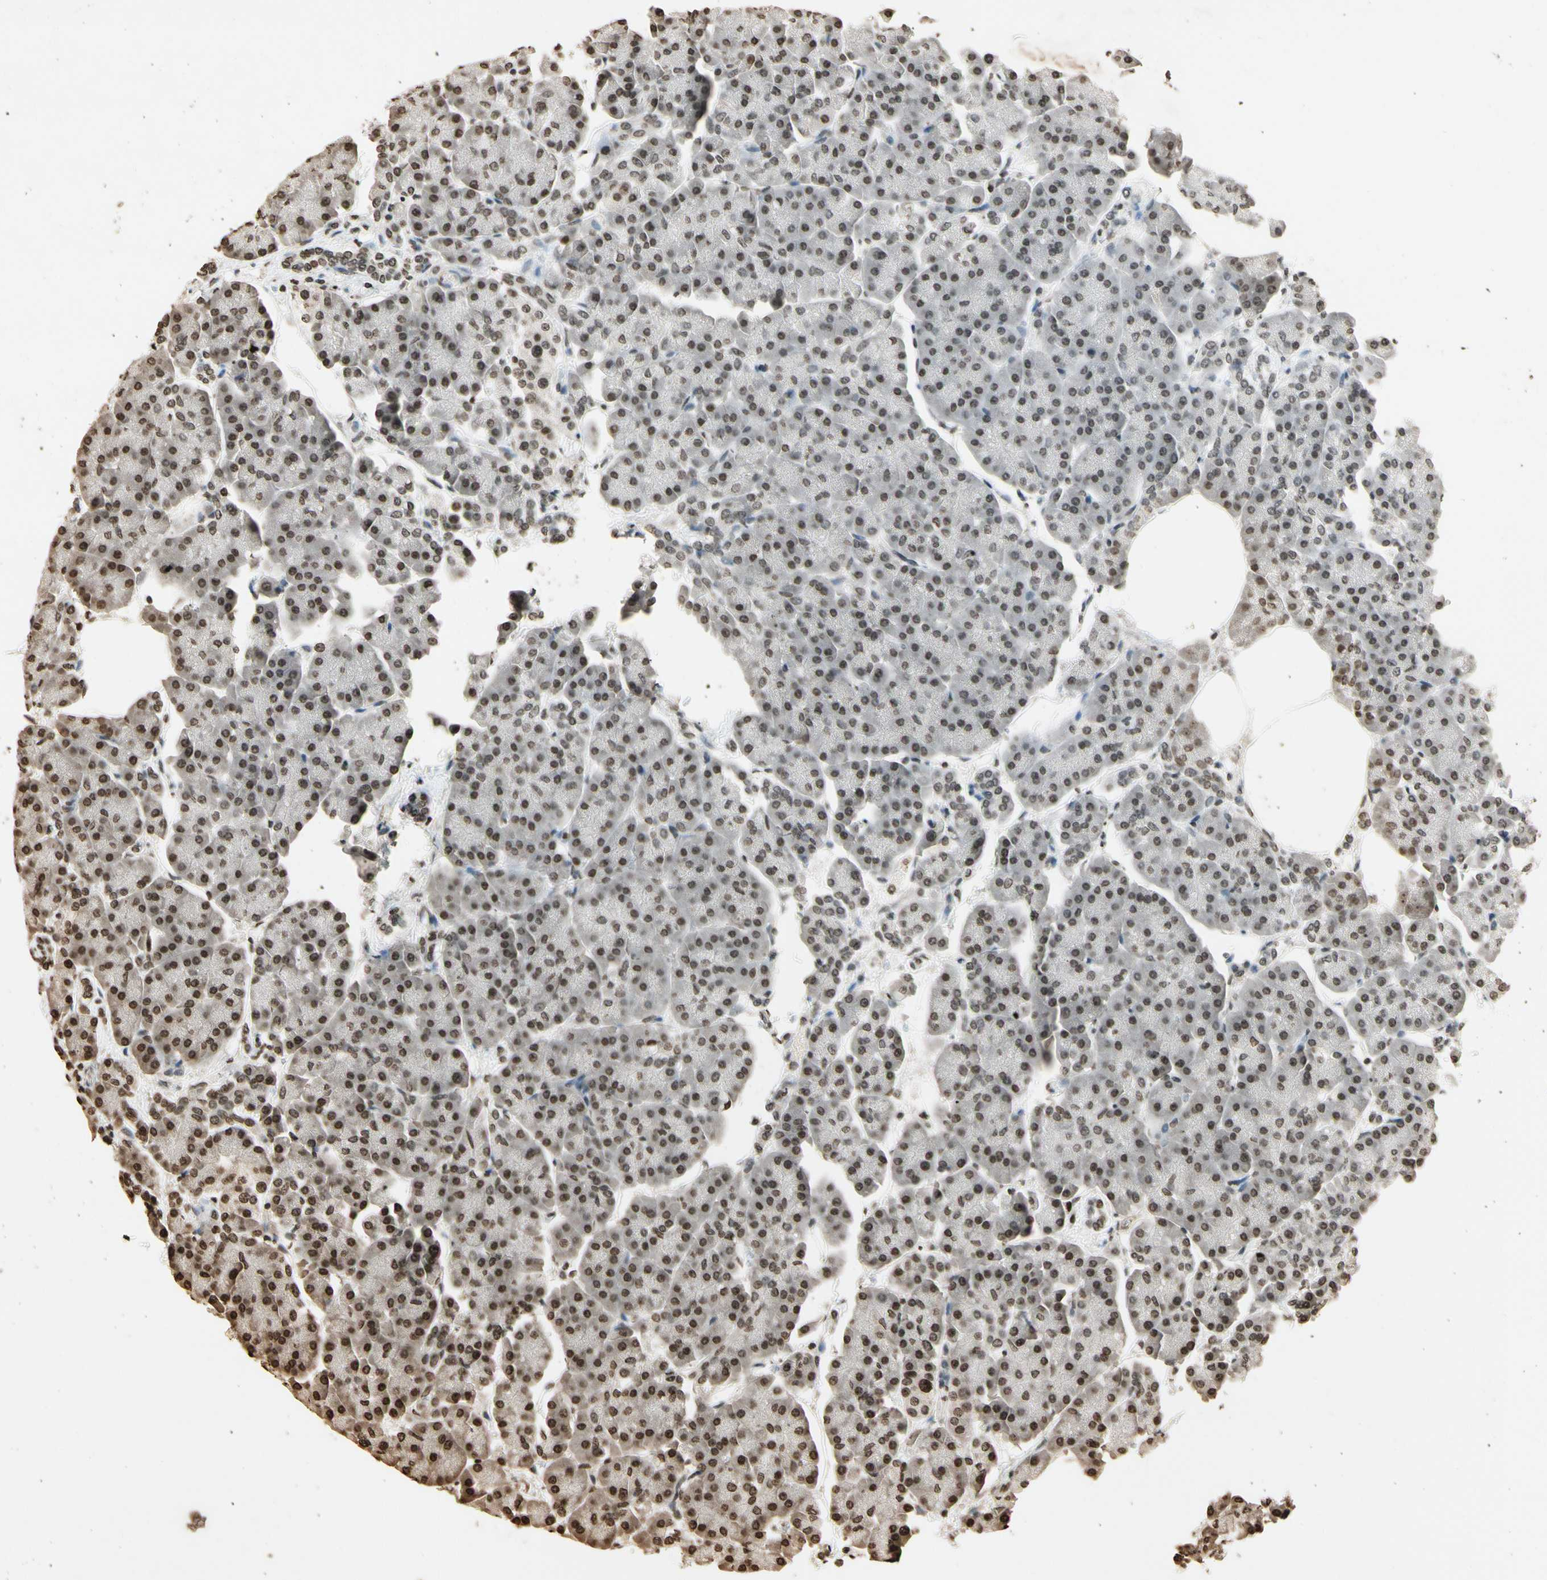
{"staining": {"intensity": "weak", "quantity": "25%-75%", "location": "nuclear"}, "tissue": "pancreas", "cell_type": "Exocrine glandular cells", "image_type": "normal", "snomed": [{"axis": "morphology", "description": "Normal tissue, NOS"}, {"axis": "topography", "description": "Pancreas"}], "caption": "Immunohistochemistry (IHC) of unremarkable pancreas displays low levels of weak nuclear expression in approximately 25%-75% of exocrine glandular cells.", "gene": "TOP1", "patient": {"sex": "female", "age": 70}}